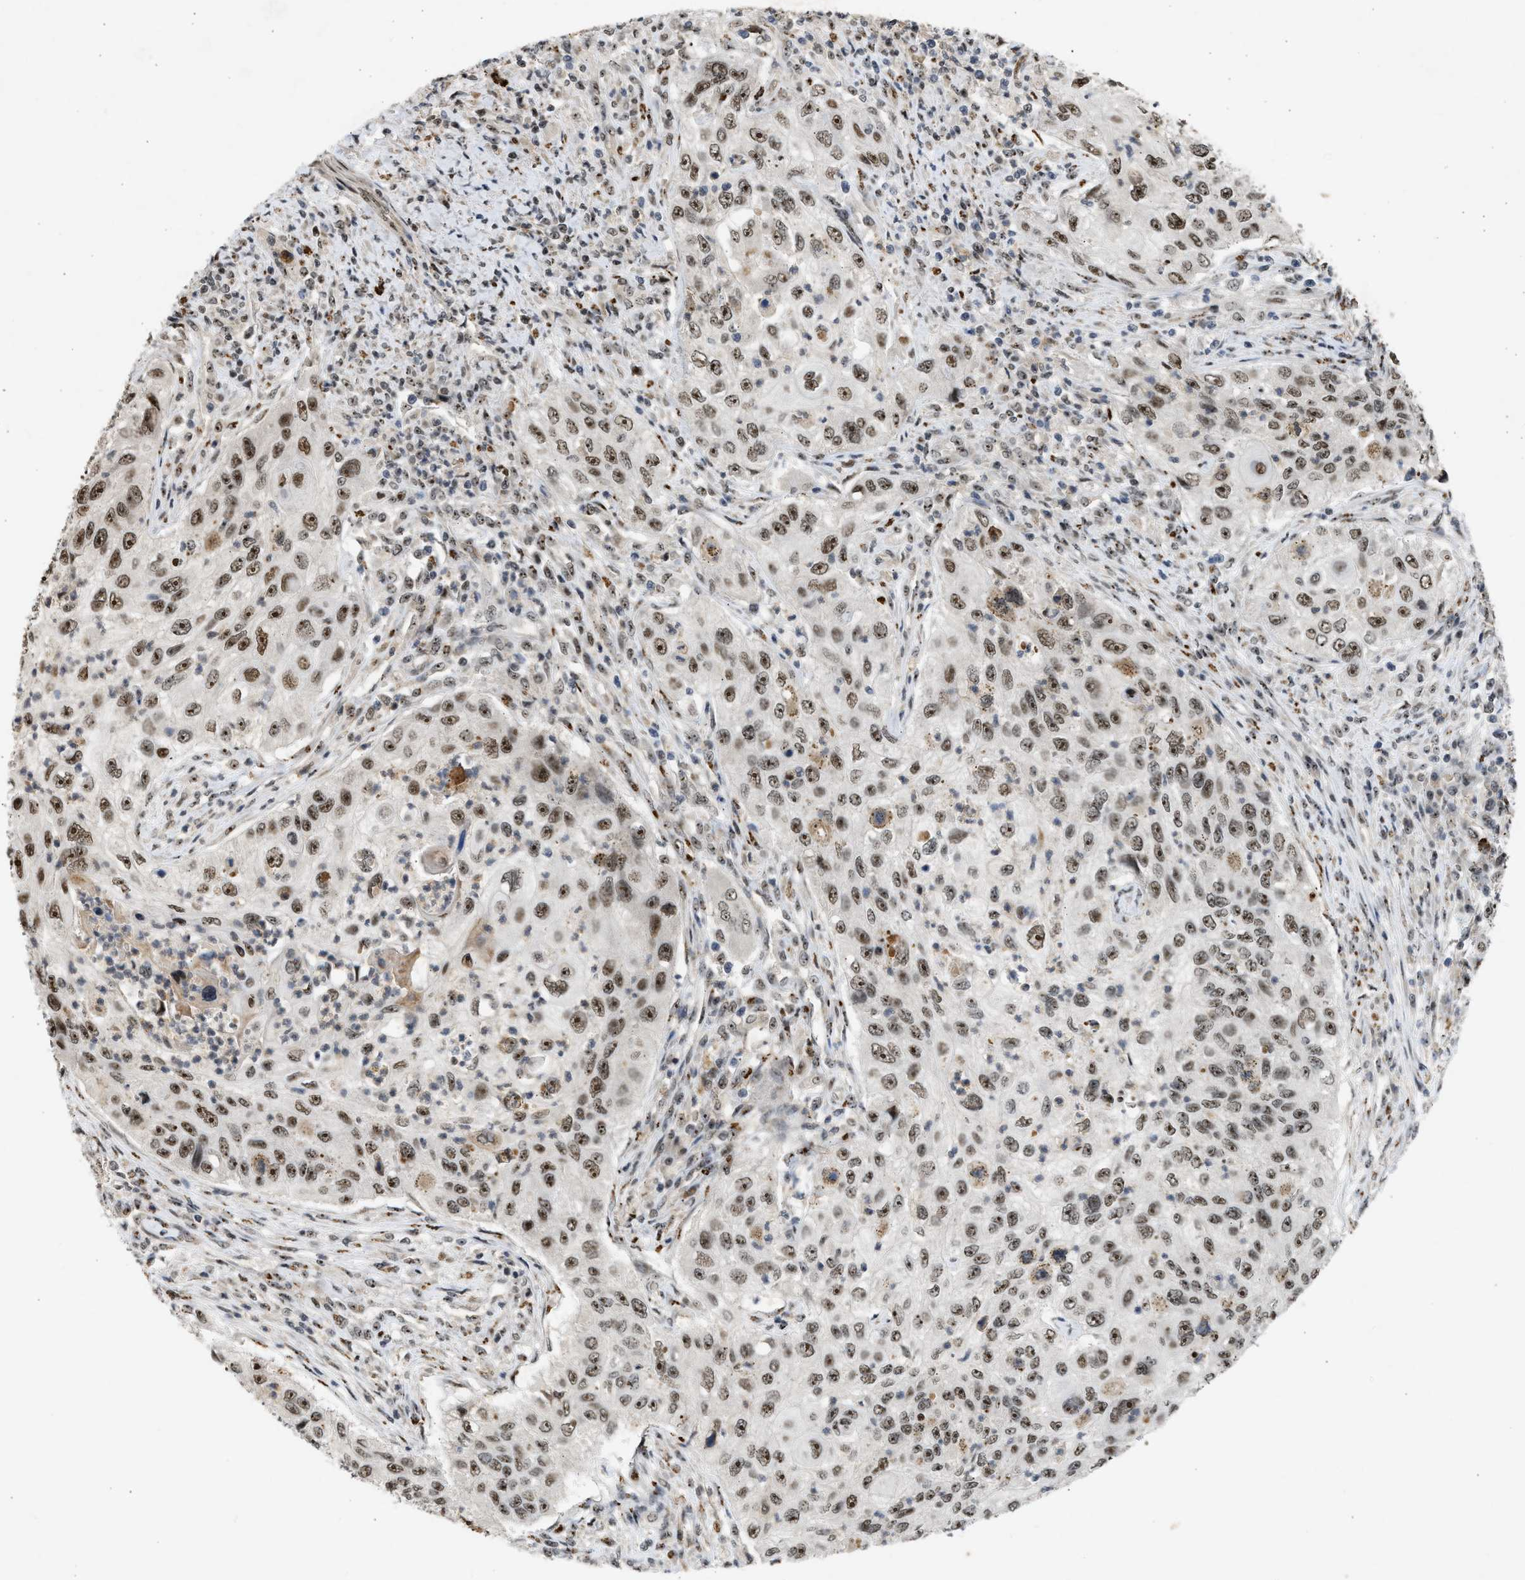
{"staining": {"intensity": "moderate", "quantity": ">75%", "location": "nuclear"}, "tissue": "urothelial cancer", "cell_type": "Tumor cells", "image_type": "cancer", "snomed": [{"axis": "morphology", "description": "Urothelial carcinoma, High grade"}, {"axis": "topography", "description": "Urinary bladder"}], "caption": "Human urothelial cancer stained with a protein marker reveals moderate staining in tumor cells.", "gene": "TFDP2", "patient": {"sex": "female", "age": 60}}